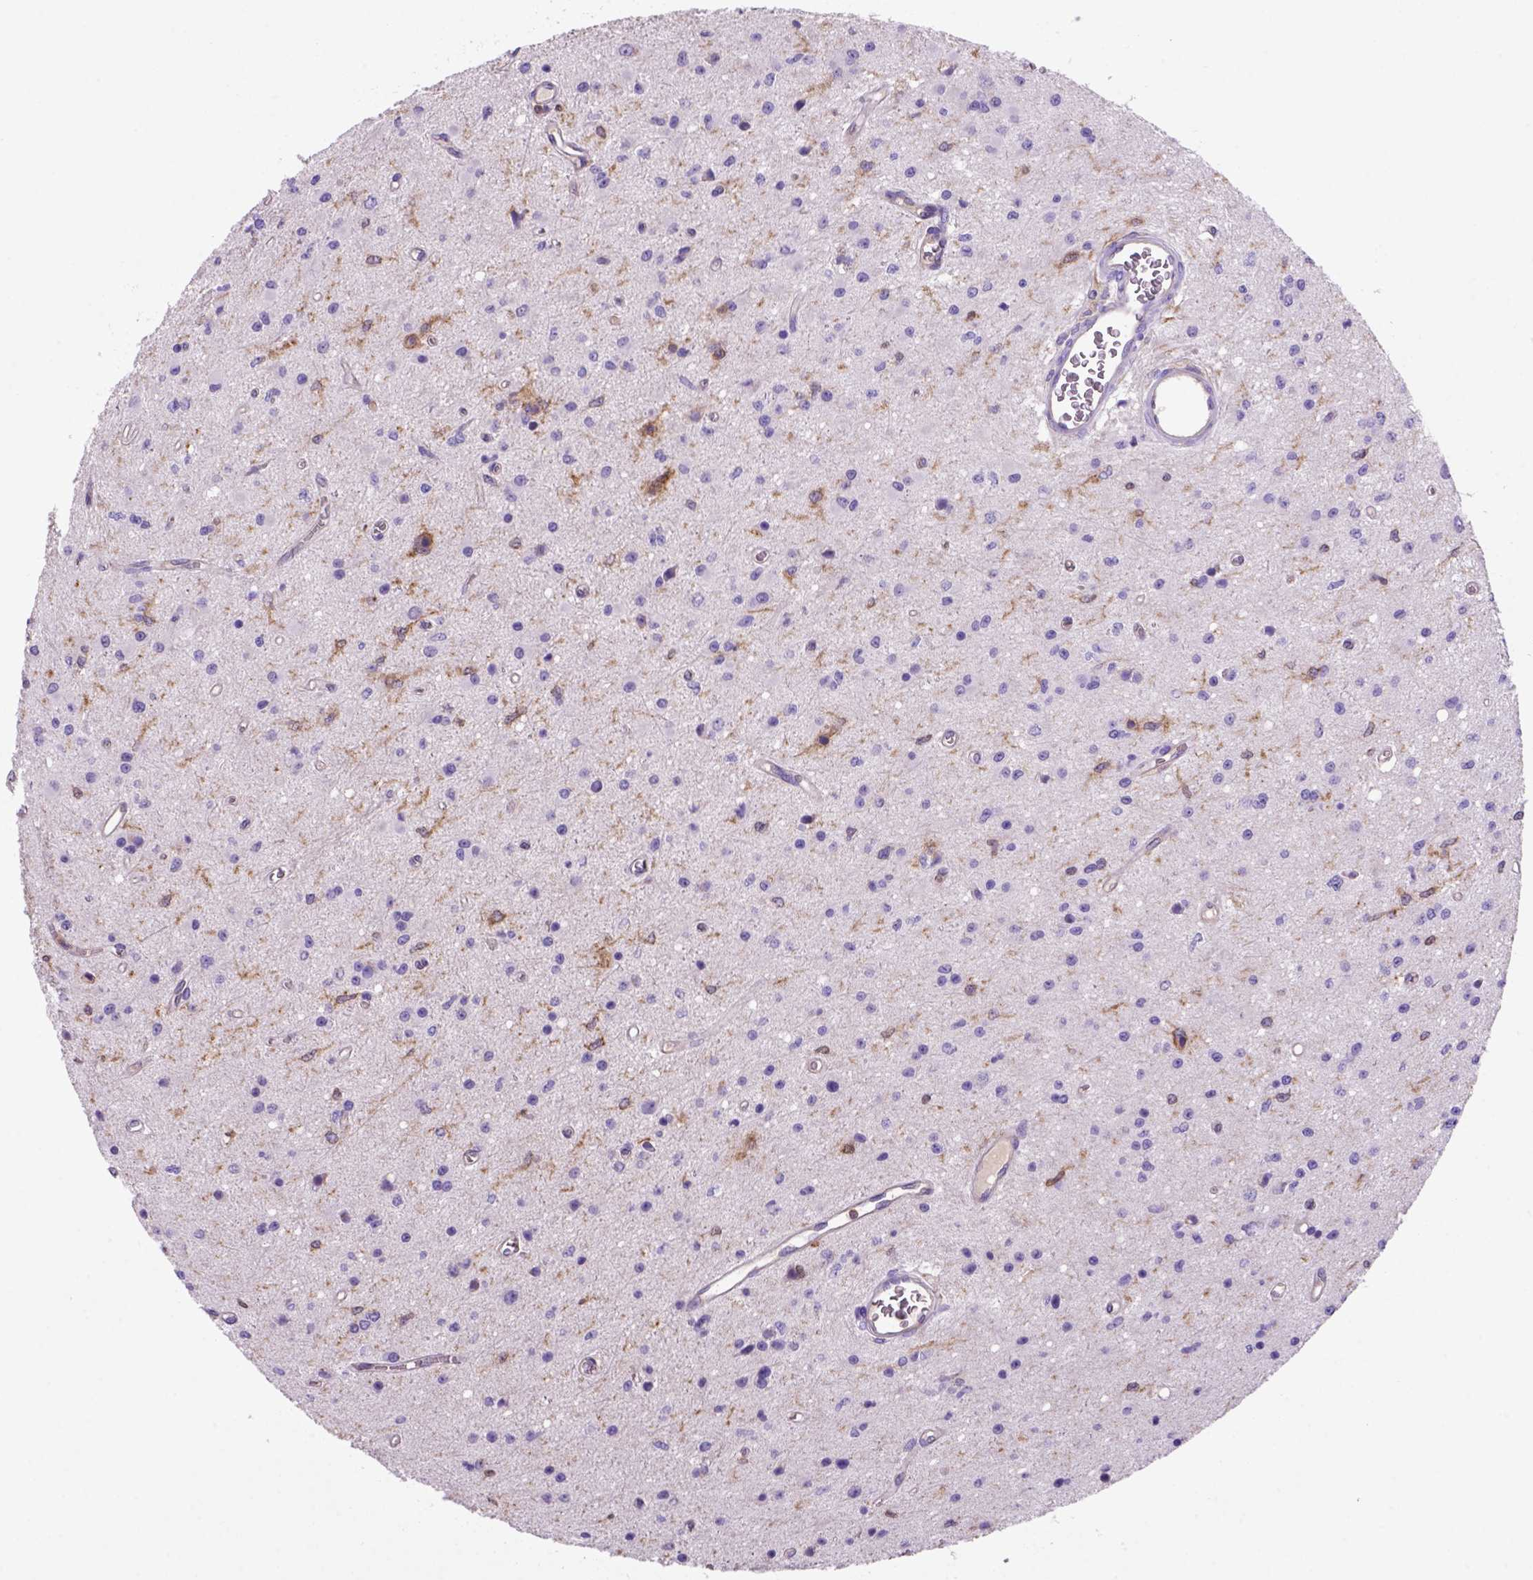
{"staining": {"intensity": "negative", "quantity": "none", "location": "none"}, "tissue": "glioma", "cell_type": "Tumor cells", "image_type": "cancer", "snomed": [{"axis": "morphology", "description": "Glioma, malignant, Low grade"}, {"axis": "topography", "description": "Brain"}], "caption": "Immunohistochemical staining of human glioma reveals no significant staining in tumor cells.", "gene": "INPP5D", "patient": {"sex": "female", "age": 45}}